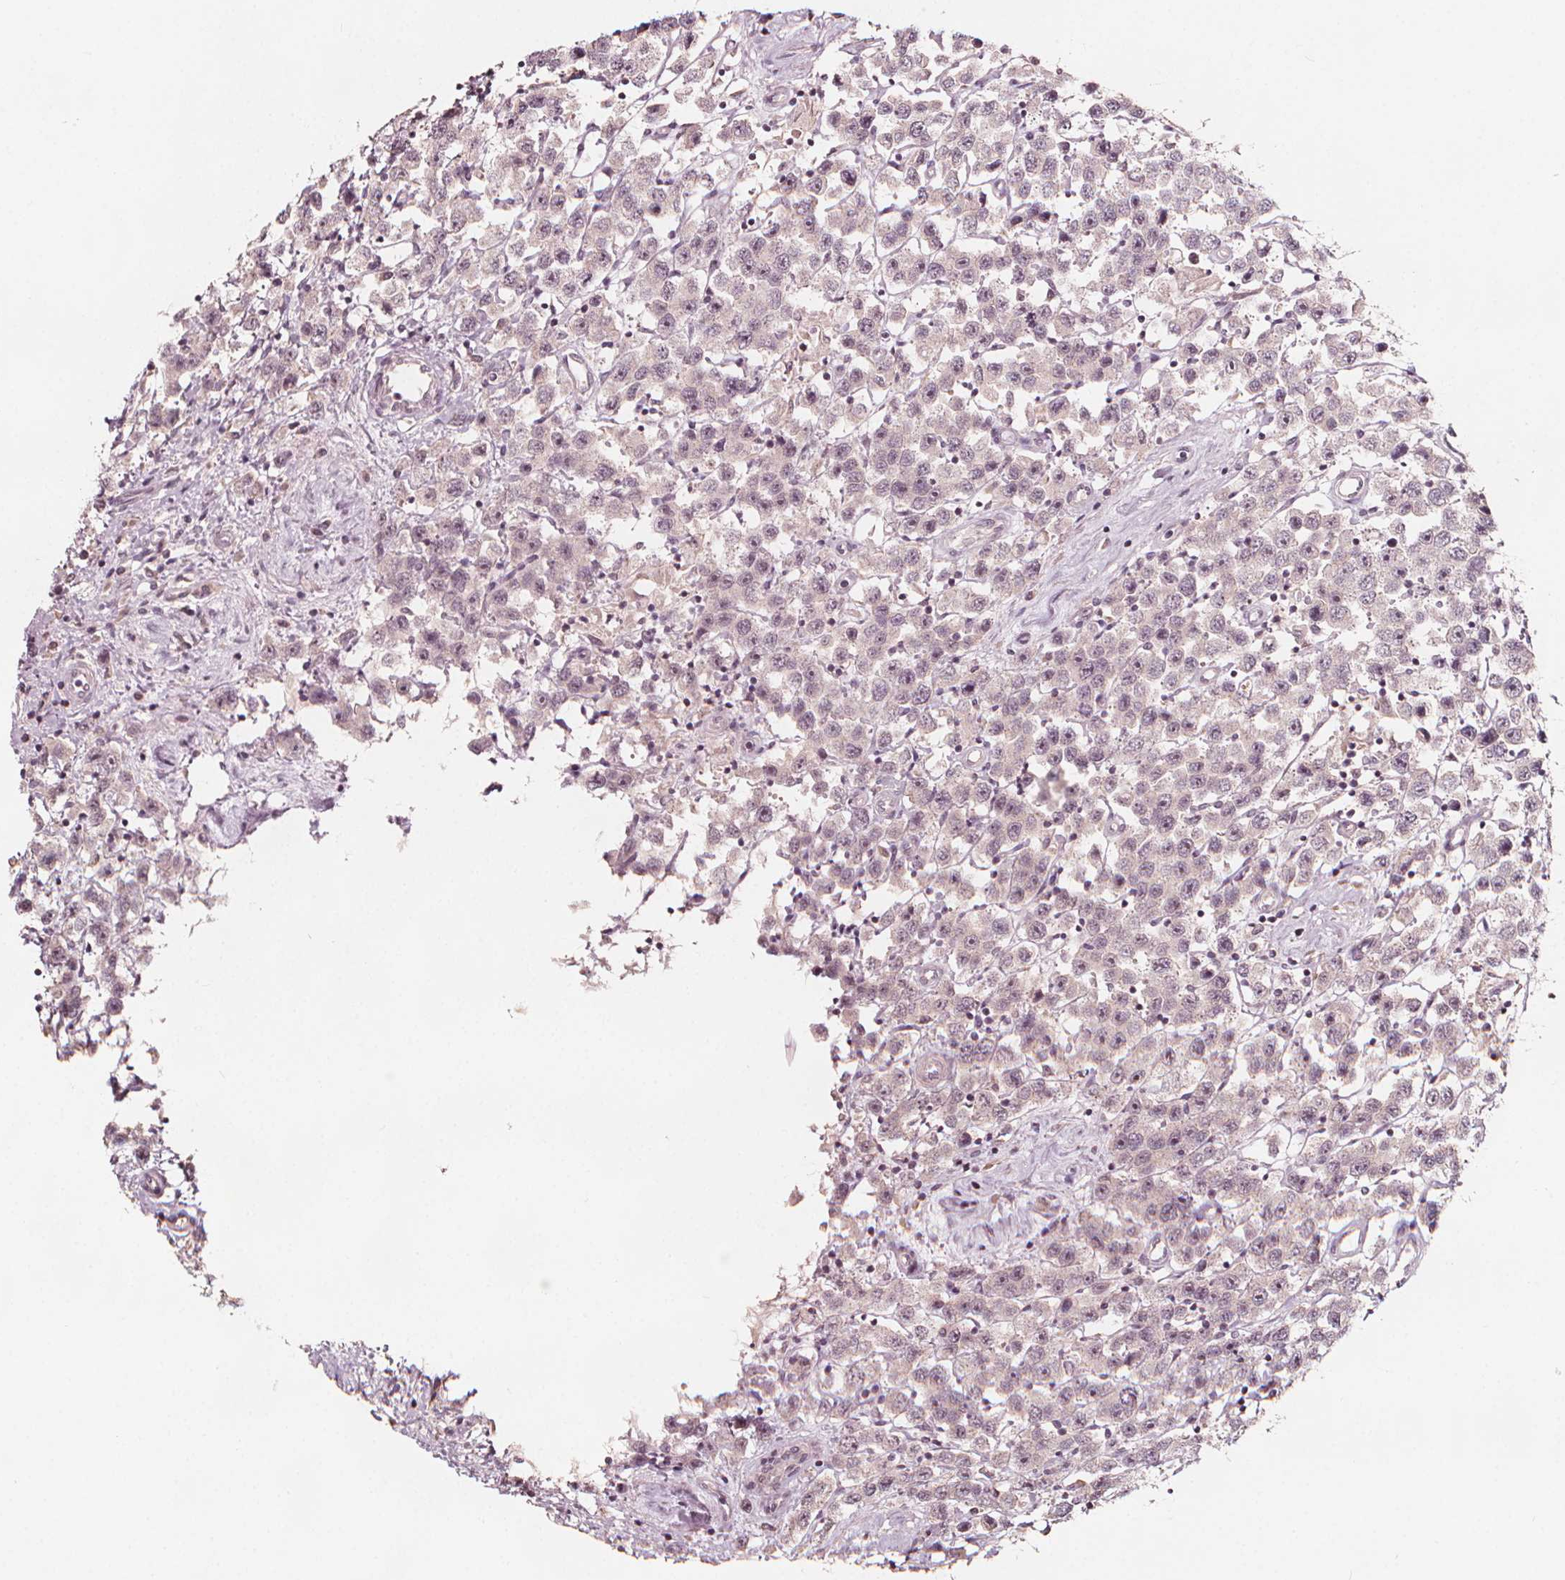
{"staining": {"intensity": "weak", "quantity": "<25%", "location": "cytoplasmic/membranous"}, "tissue": "testis cancer", "cell_type": "Tumor cells", "image_type": "cancer", "snomed": [{"axis": "morphology", "description": "Seminoma, NOS"}, {"axis": "topography", "description": "Testis"}], "caption": "The image demonstrates no staining of tumor cells in testis cancer.", "gene": "NPC1L1", "patient": {"sex": "male", "age": 45}}